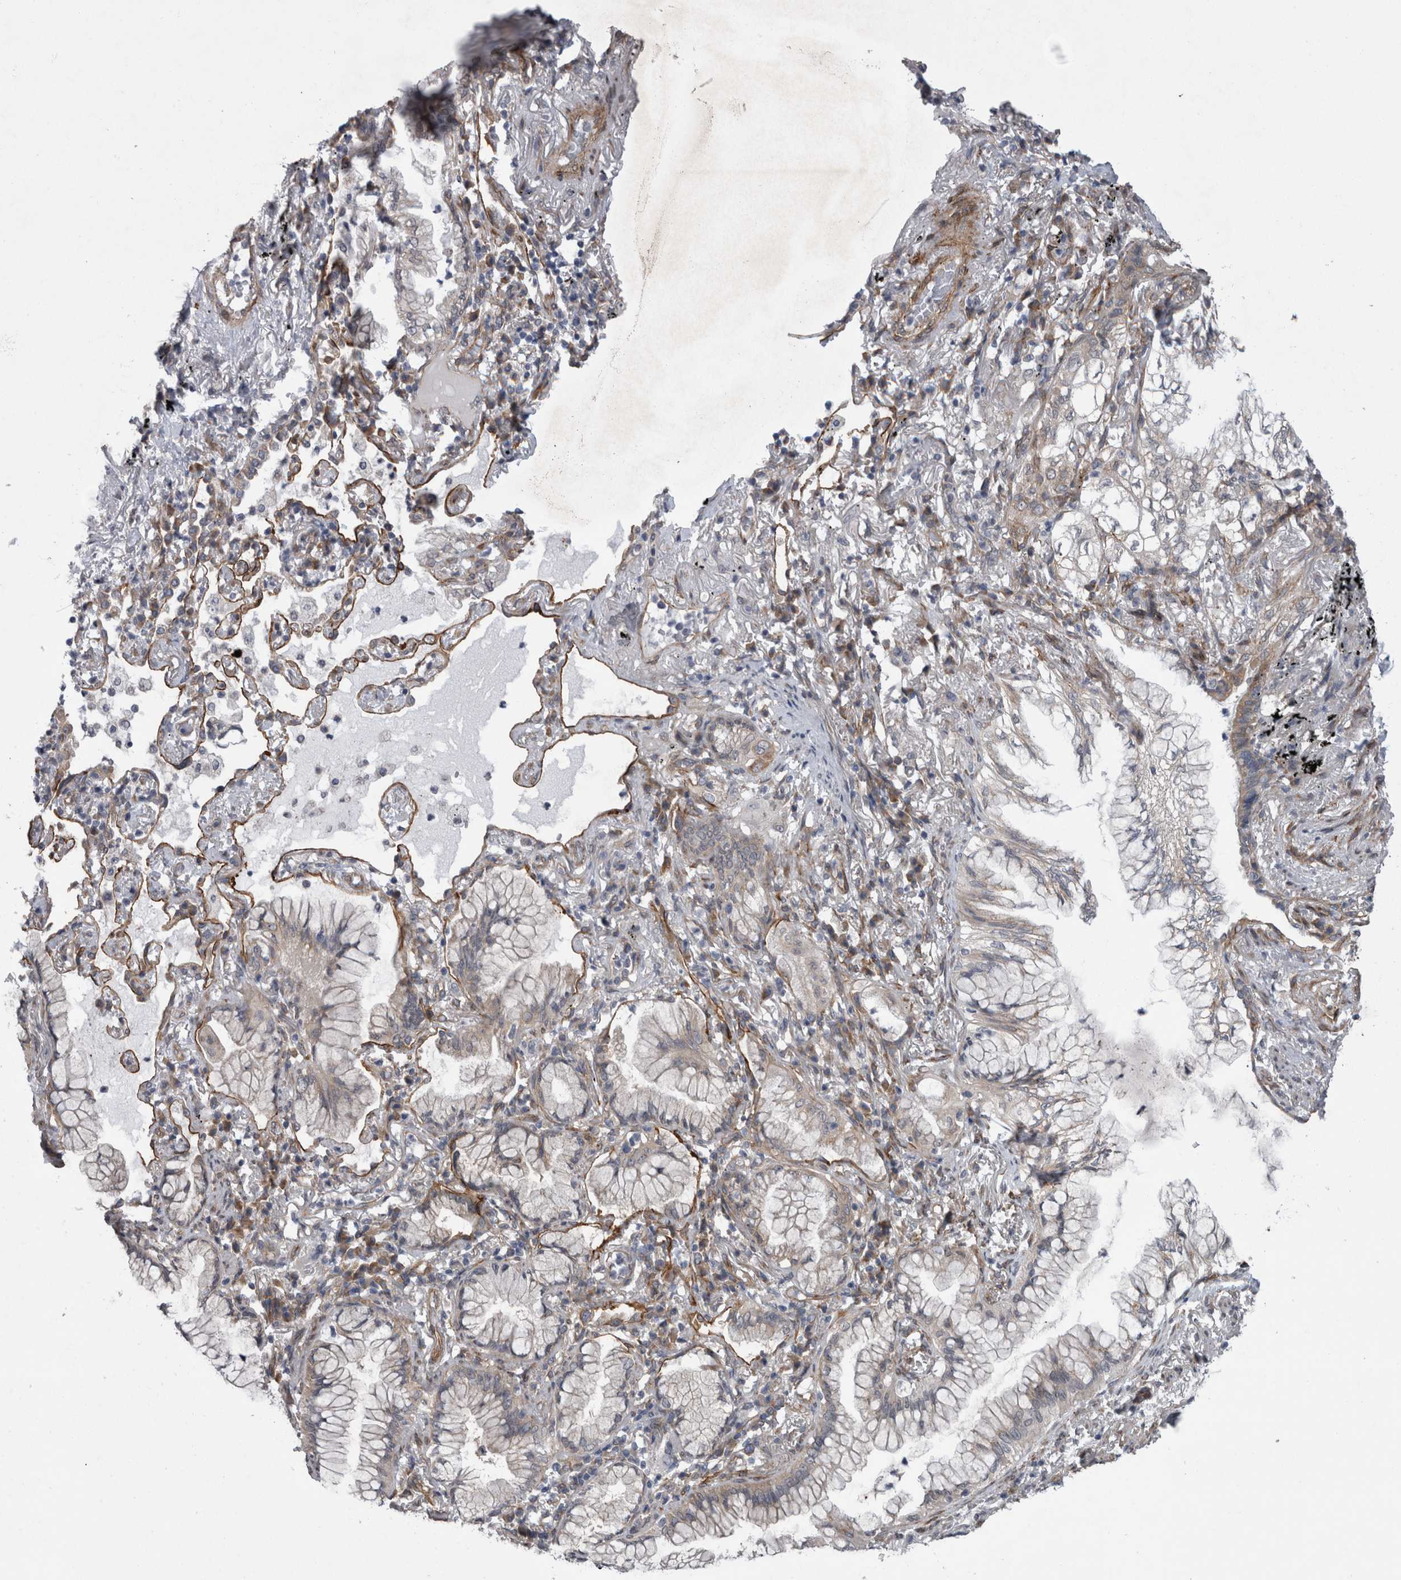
{"staining": {"intensity": "negative", "quantity": "none", "location": "none"}, "tissue": "lung cancer", "cell_type": "Tumor cells", "image_type": "cancer", "snomed": [{"axis": "morphology", "description": "Adenocarcinoma, NOS"}, {"axis": "topography", "description": "Lung"}], "caption": "Immunohistochemistry of lung cancer demonstrates no positivity in tumor cells.", "gene": "DDX6", "patient": {"sex": "female", "age": 70}}